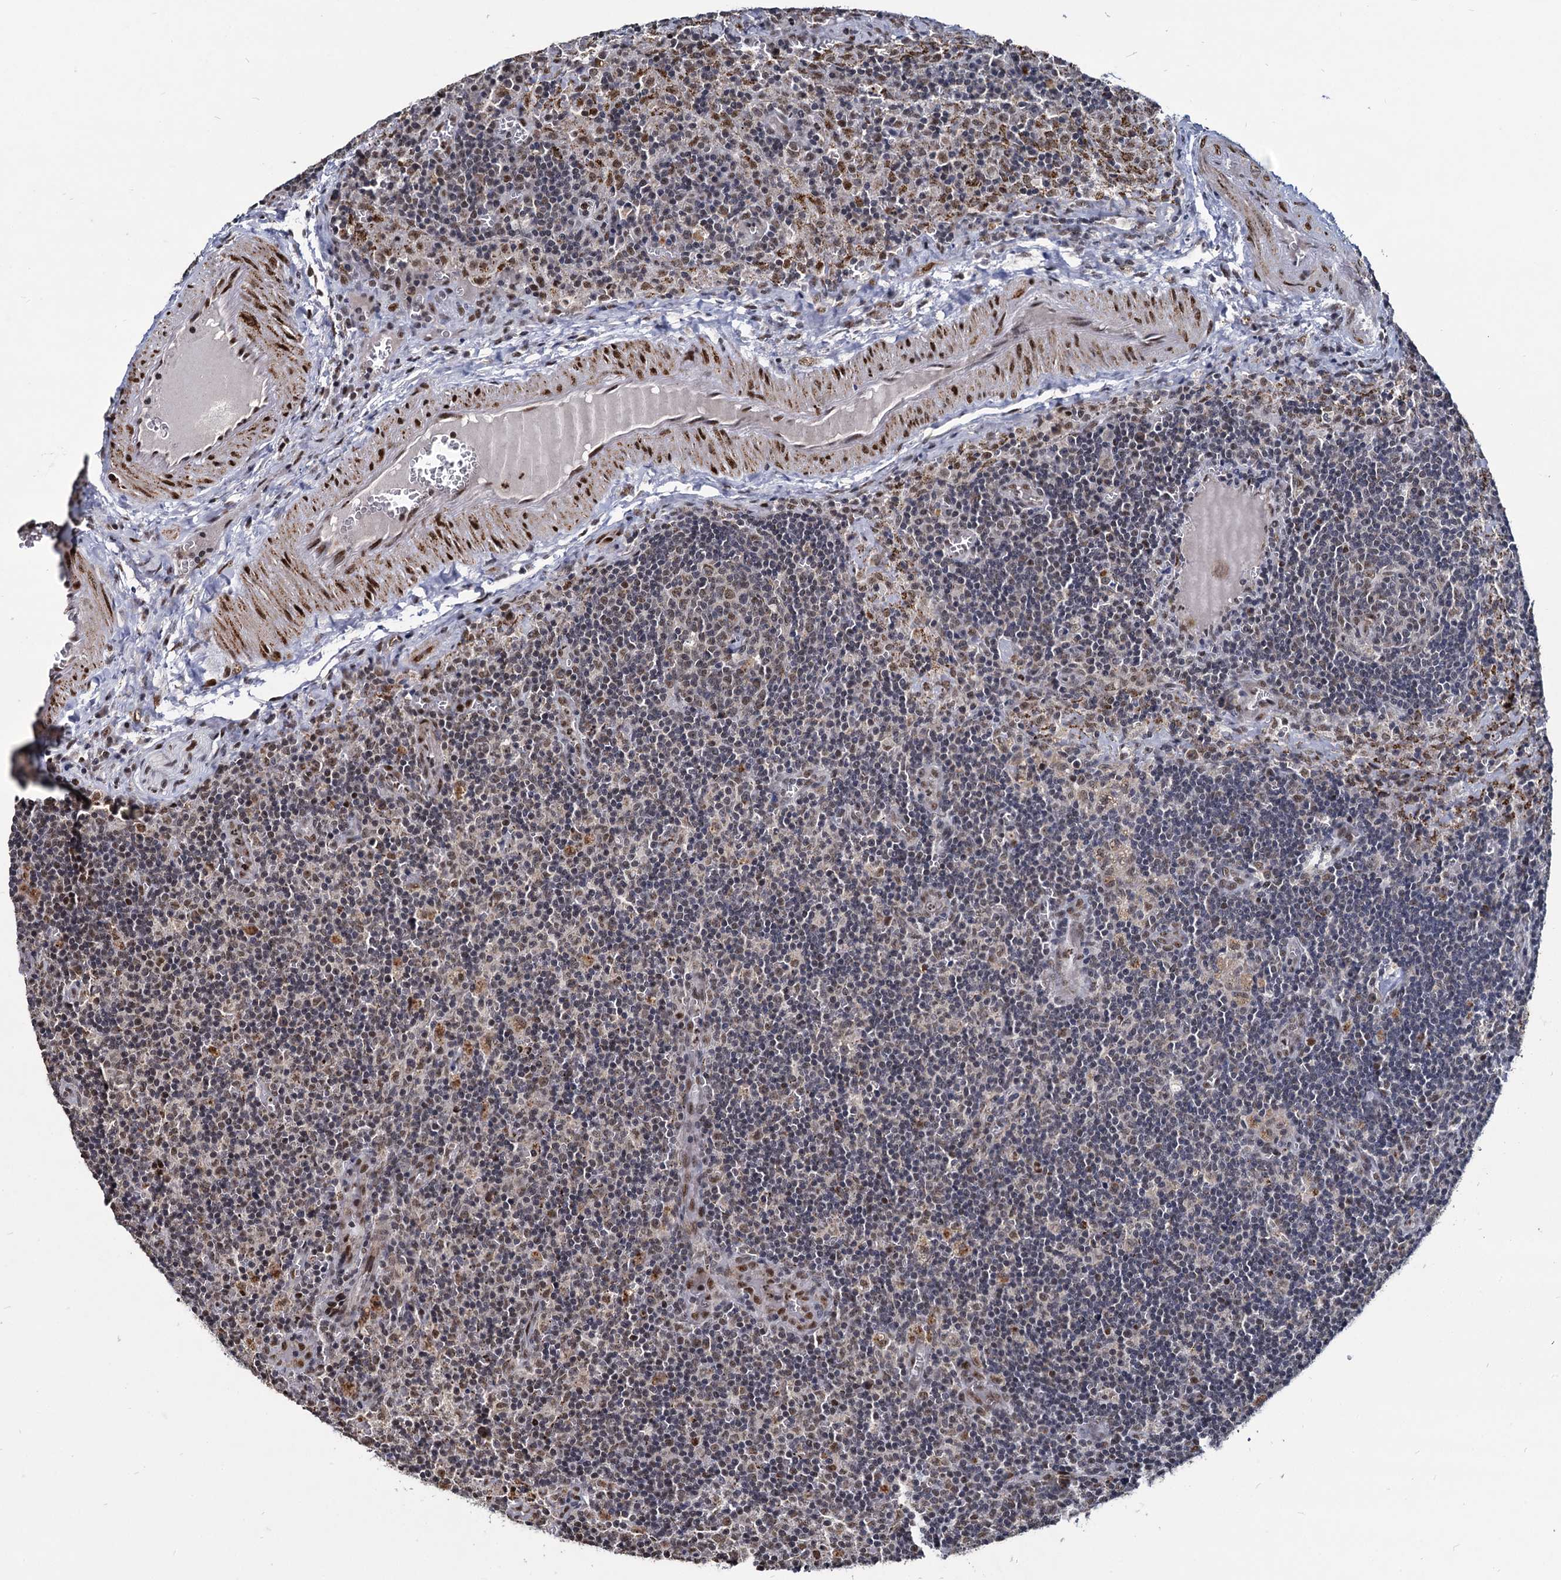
{"staining": {"intensity": "weak", "quantity": "25%-75%", "location": "nuclear"}, "tissue": "lymph node", "cell_type": "Germinal center cells", "image_type": "normal", "snomed": [{"axis": "morphology", "description": "Normal tissue, NOS"}, {"axis": "topography", "description": "Lymph node"}], "caption": "Immunohistochemistry (IHC) (DAB (3,3'-diaminobenzidine)) staining of unremarkable human lymph node displays weak nuclear protein positivity in about 25%-75% of germinal center cells. (Brightfield microscopy of DAB IHC at high magnification).", "gene": "RPUSD4", "patient": {"sex": "male", "age": 58}}